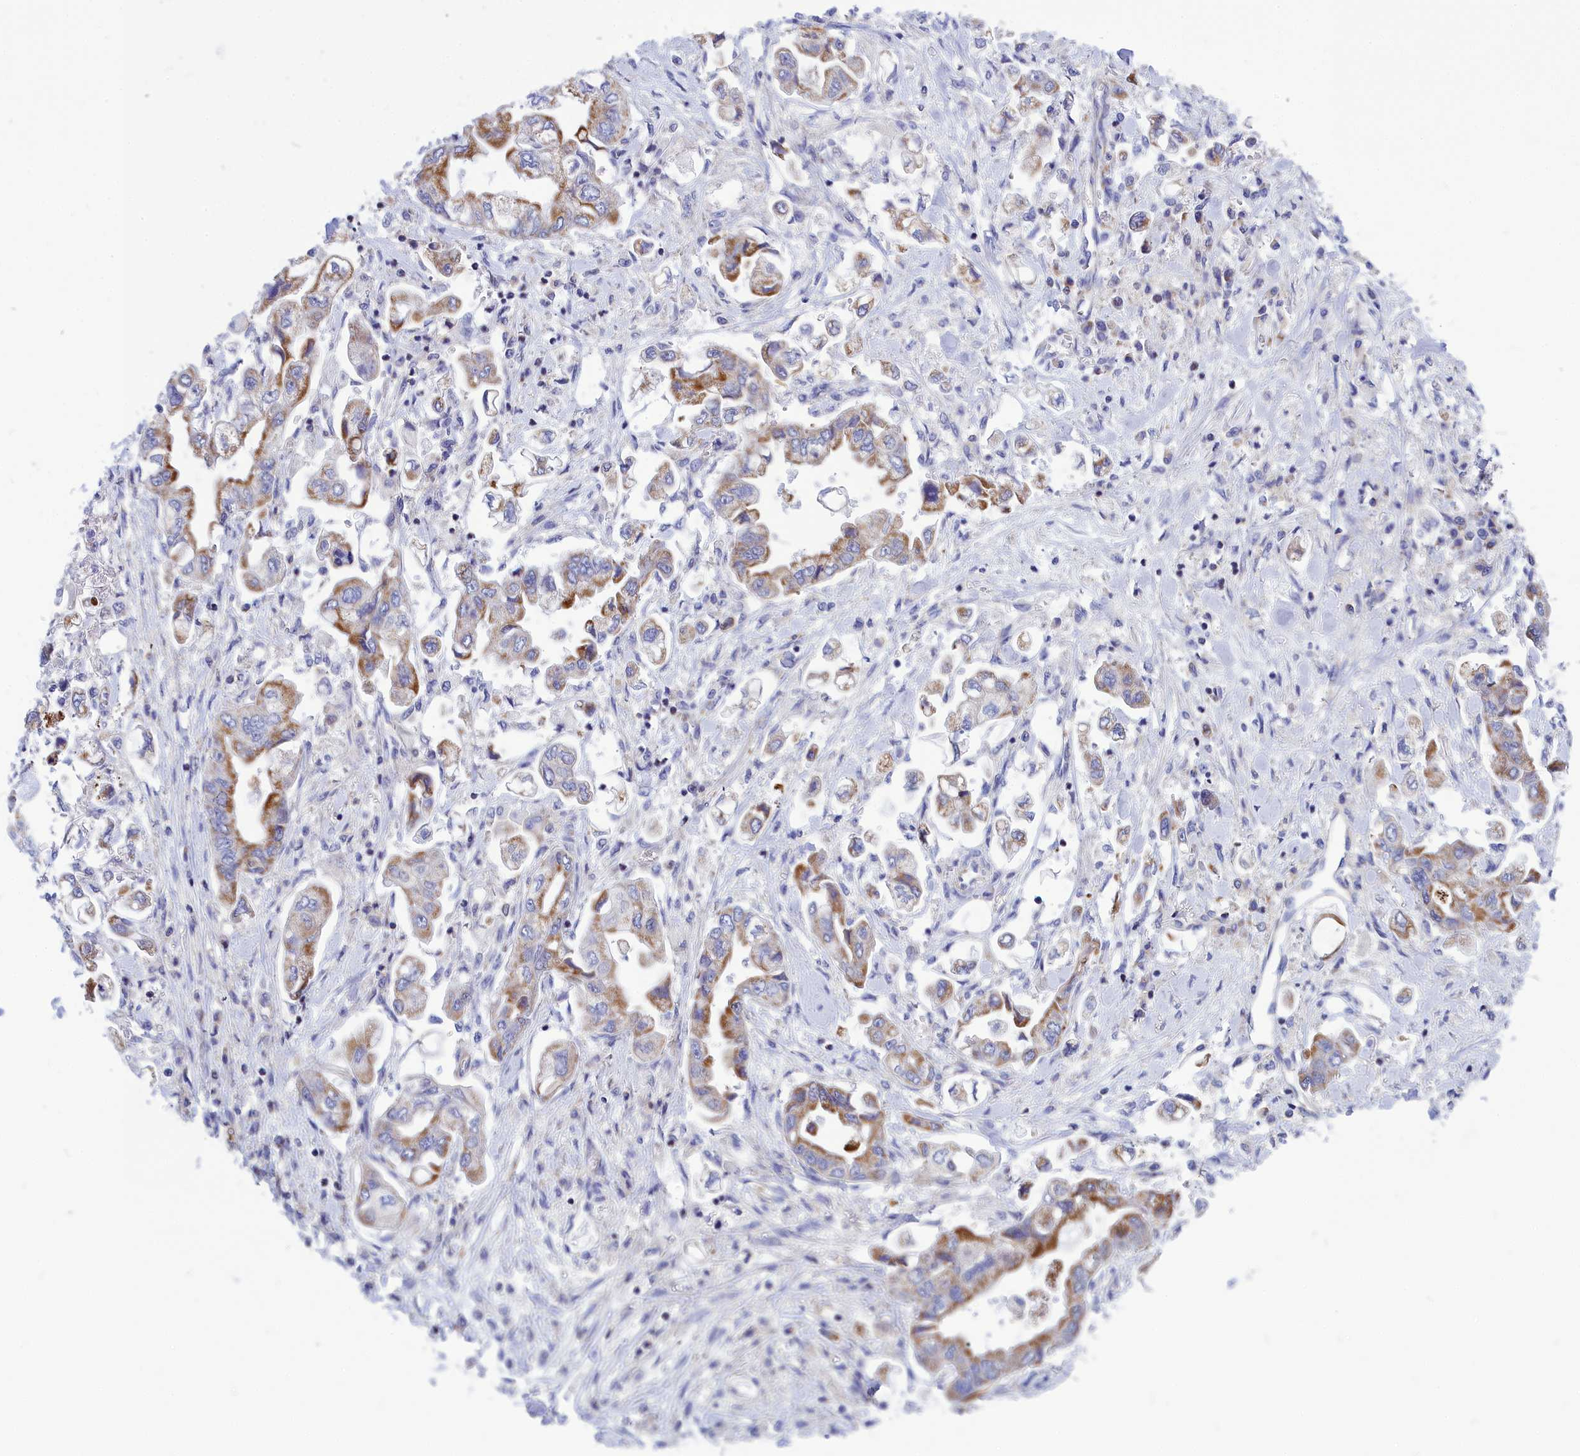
{"staining": {"intensity": "moderate", "quantity": ">75%", "location": "cytoplasmic/membranous"}, "tissue": "stomach cancer", "cell_type": "Tumor cells", "image_type": "cancer", "snomed": [{"axis": "morphology", "description": "Adenocarcinoma, NOS"}, {"axis": "topography", "description": "Stomach"}], "caption": "A photomicrograph of human adenocarcinoma (stomach) stained for a protein shows moderate cytoplasmic/membranous brown staining in tumor cells.", "gene": "CCRL2", "patient": {"sex": "male", "age": 62}}